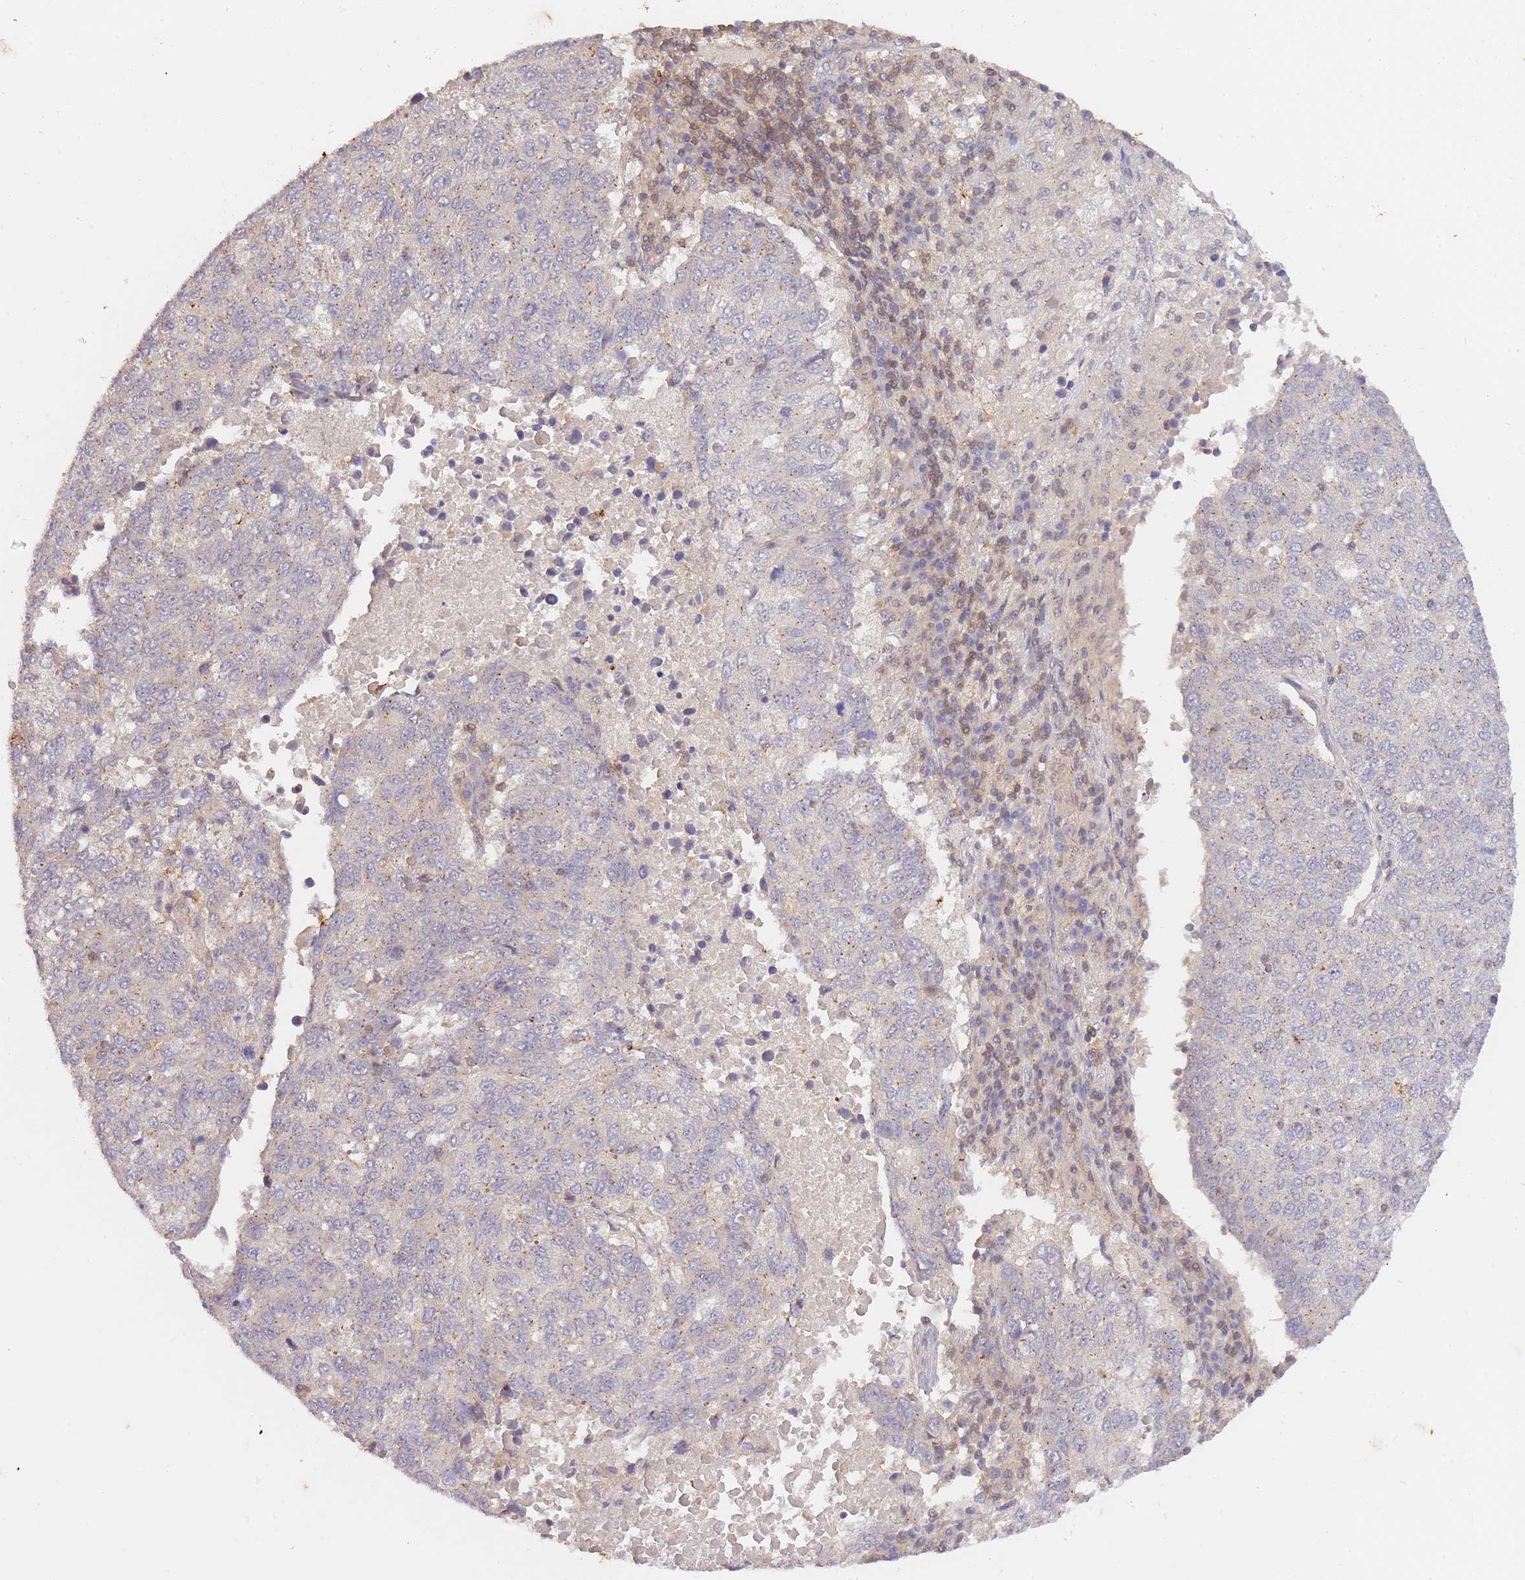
{"staining": {"intensity": "negative", "quantity": "none", "location": "none"}, "tissue": "lung cancer", "cell_type": "Tumor cells", "image_type": "cancer", "snomed": [{"axis": "morphology", "description": "Squamous cell carcinoma, NOS"}, {"axis": "topography", "description": "Lung"}], "caption": "High power microscopy photomicrograph of an immunohistochemistry image of lung cancer (squamous cell carcinoma), revealing no significant expression in tumor cells.", "gene": "ST8SIA4", "patient": {"sex": "male", "age": 73}}